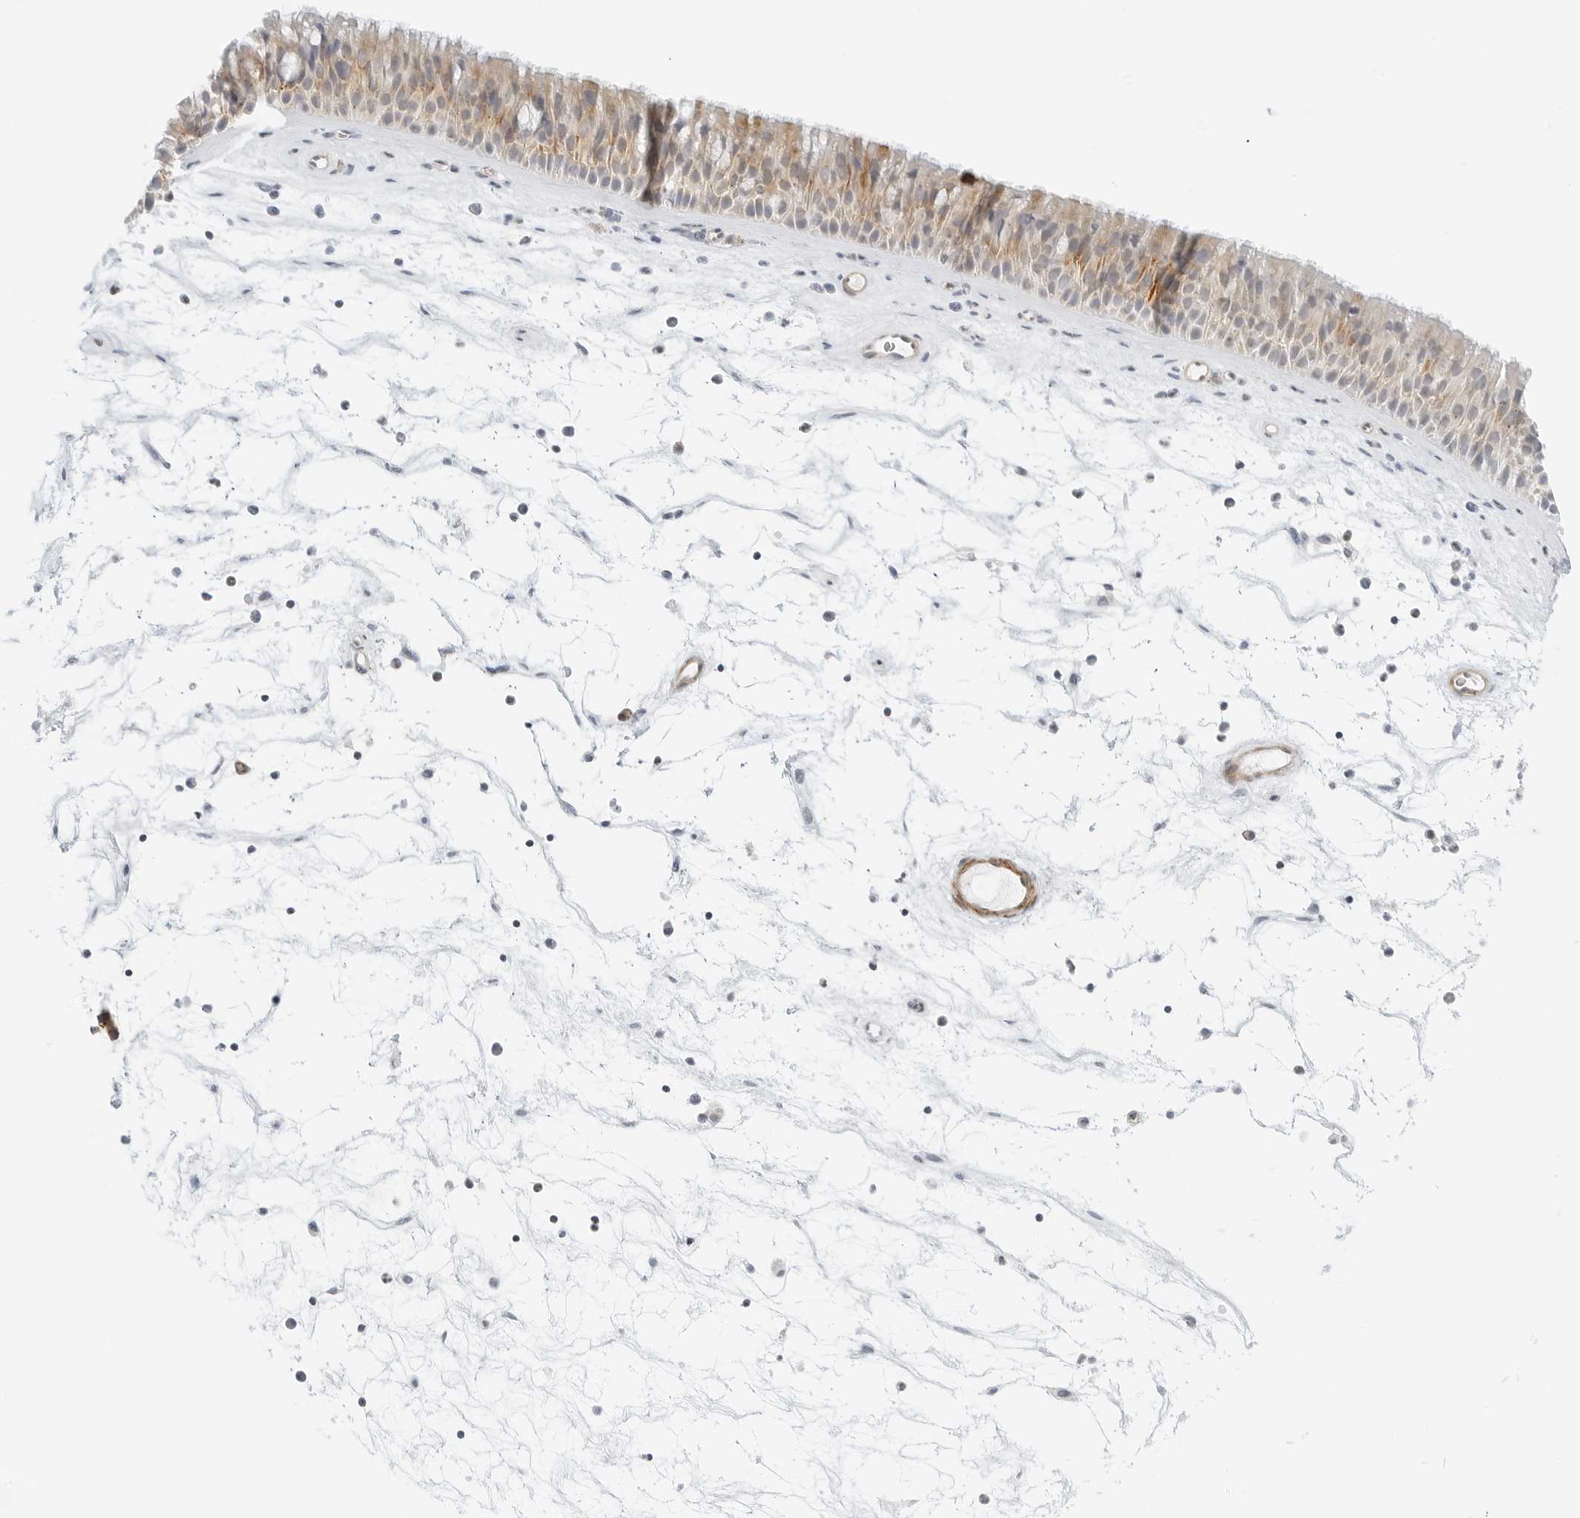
{"staining": {"intensity": "strong", "quantity": "25%-75%", "location": "cytoplasmic/membranous"}, "tissue": "nasopharynx", "cell_type": "Respiratory epithelial cells", "image_type": "normal", "snomed": [{"axis": "morphology", "description": "Normal tissue, NOS"}, {"axis": "topography", "description": "Nasopharynx"}], "caption": "Nasopharynx was stained to show a protein in brown. There is high levels of strong cytoplasmic/membranous staining in about 25%-75% of respiratory epithelial cells. (DAB IHC, brown staining for protein, blue staining for nuclei).", "gene": "IQCC", "patient": {"sex": "male", "age": 64}}